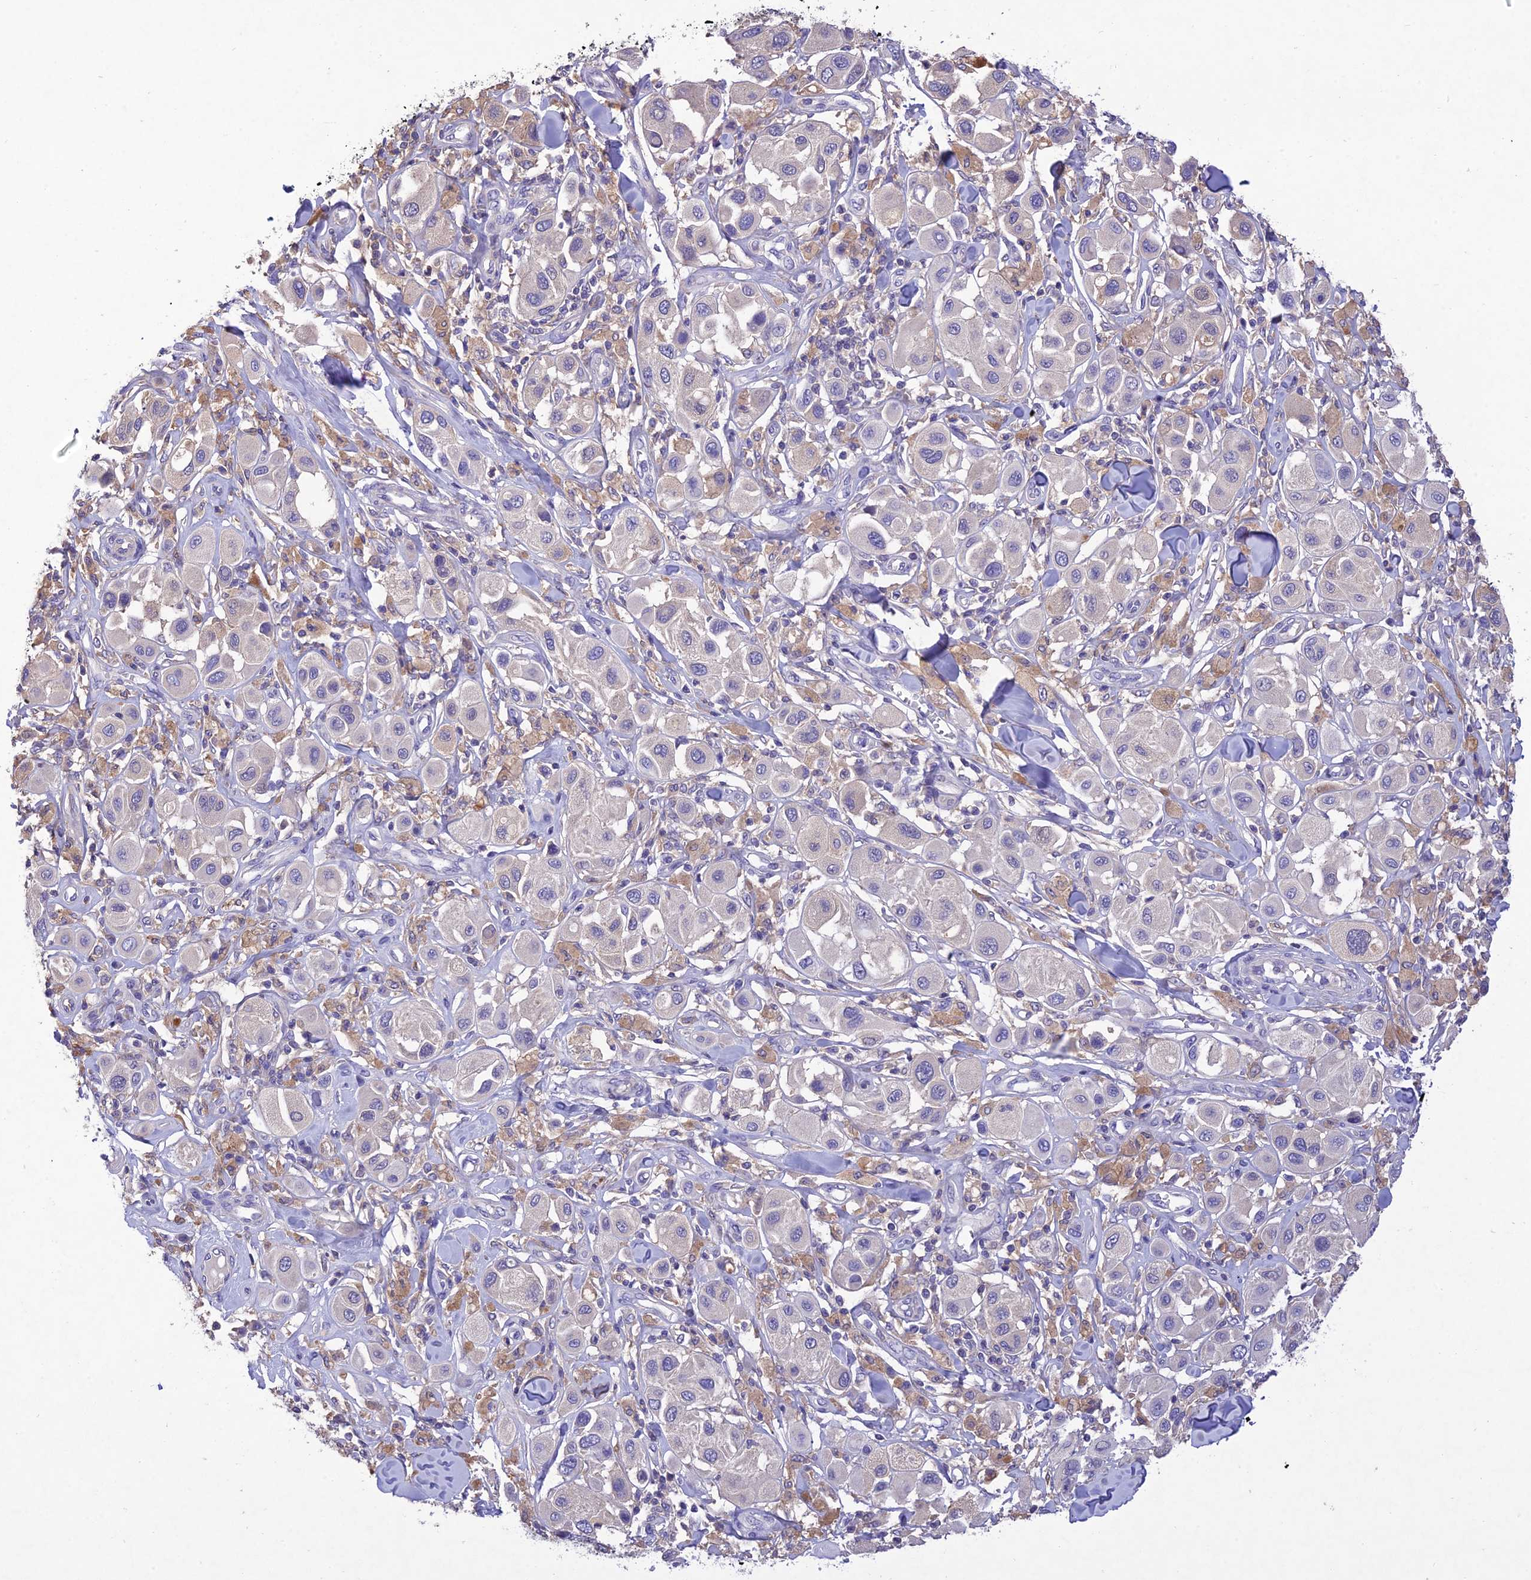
{"staining": {"intensity": "negative", "quantity": "none", "location": "none"}, "tissue": "melanoma", "cell_type": "Tumor cells", "image_type": "cancer", "snomed": [{"axis": "morphology", "description": "Malignant melanoma, Metastatic site"}, {"axis": "topography", "description": "Skin"}], "caption": "Histopathology image shows no significant protein expression in tumor cells of melanoma. (DAB (3,3'-diaminobenzidine) immunohistochemistry (IHC) with hematoxylin counter stain).", "gene": "SNX24", "patient": {"sex": "male", "age": 41}}